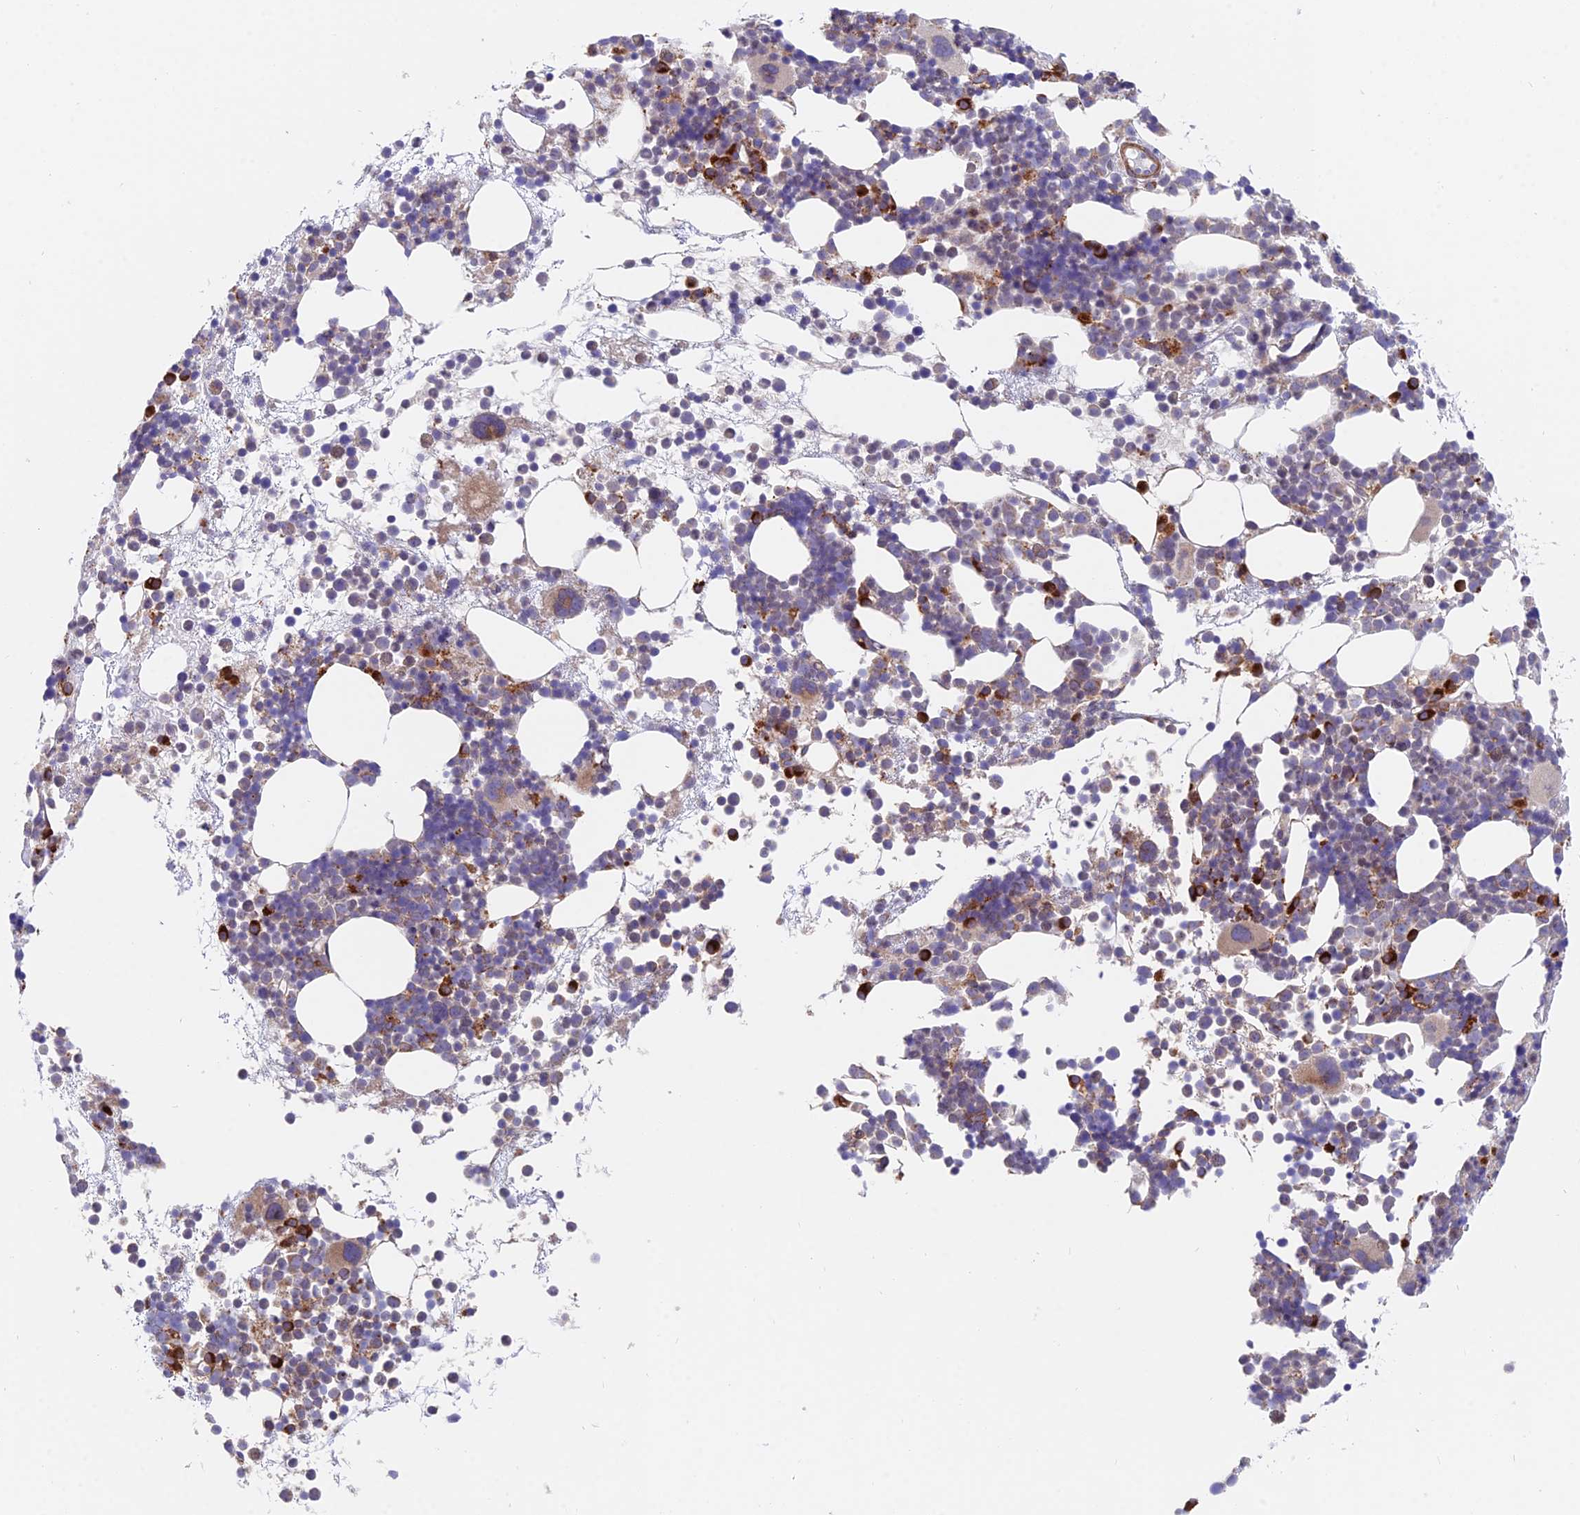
{"staining": {"intensity": "strong", "quantity": "<25%", "location": "cytoplasmic/membranous"}, "tissue": "bone marrow", "cell_type": "Hematopoietic cells", "image_type": "normal", "snomed": [{"axis": "morphology", "description": "Normal tissue, NOS"}, {"axis": "topography", "description": "Bone marrow"}], "caption": "Hematopoietic cells demonstrate medium levels of strong cytoplasmic/membranous positivity in about <25% of cells in normal human bone marrow. (DAB (3,3'-diaminobenzidine) IHC, brown staining for protein, blue staining for nuclei).", "gene": "TBC1D20", "patient": {"sex": "female", "age": 57}}